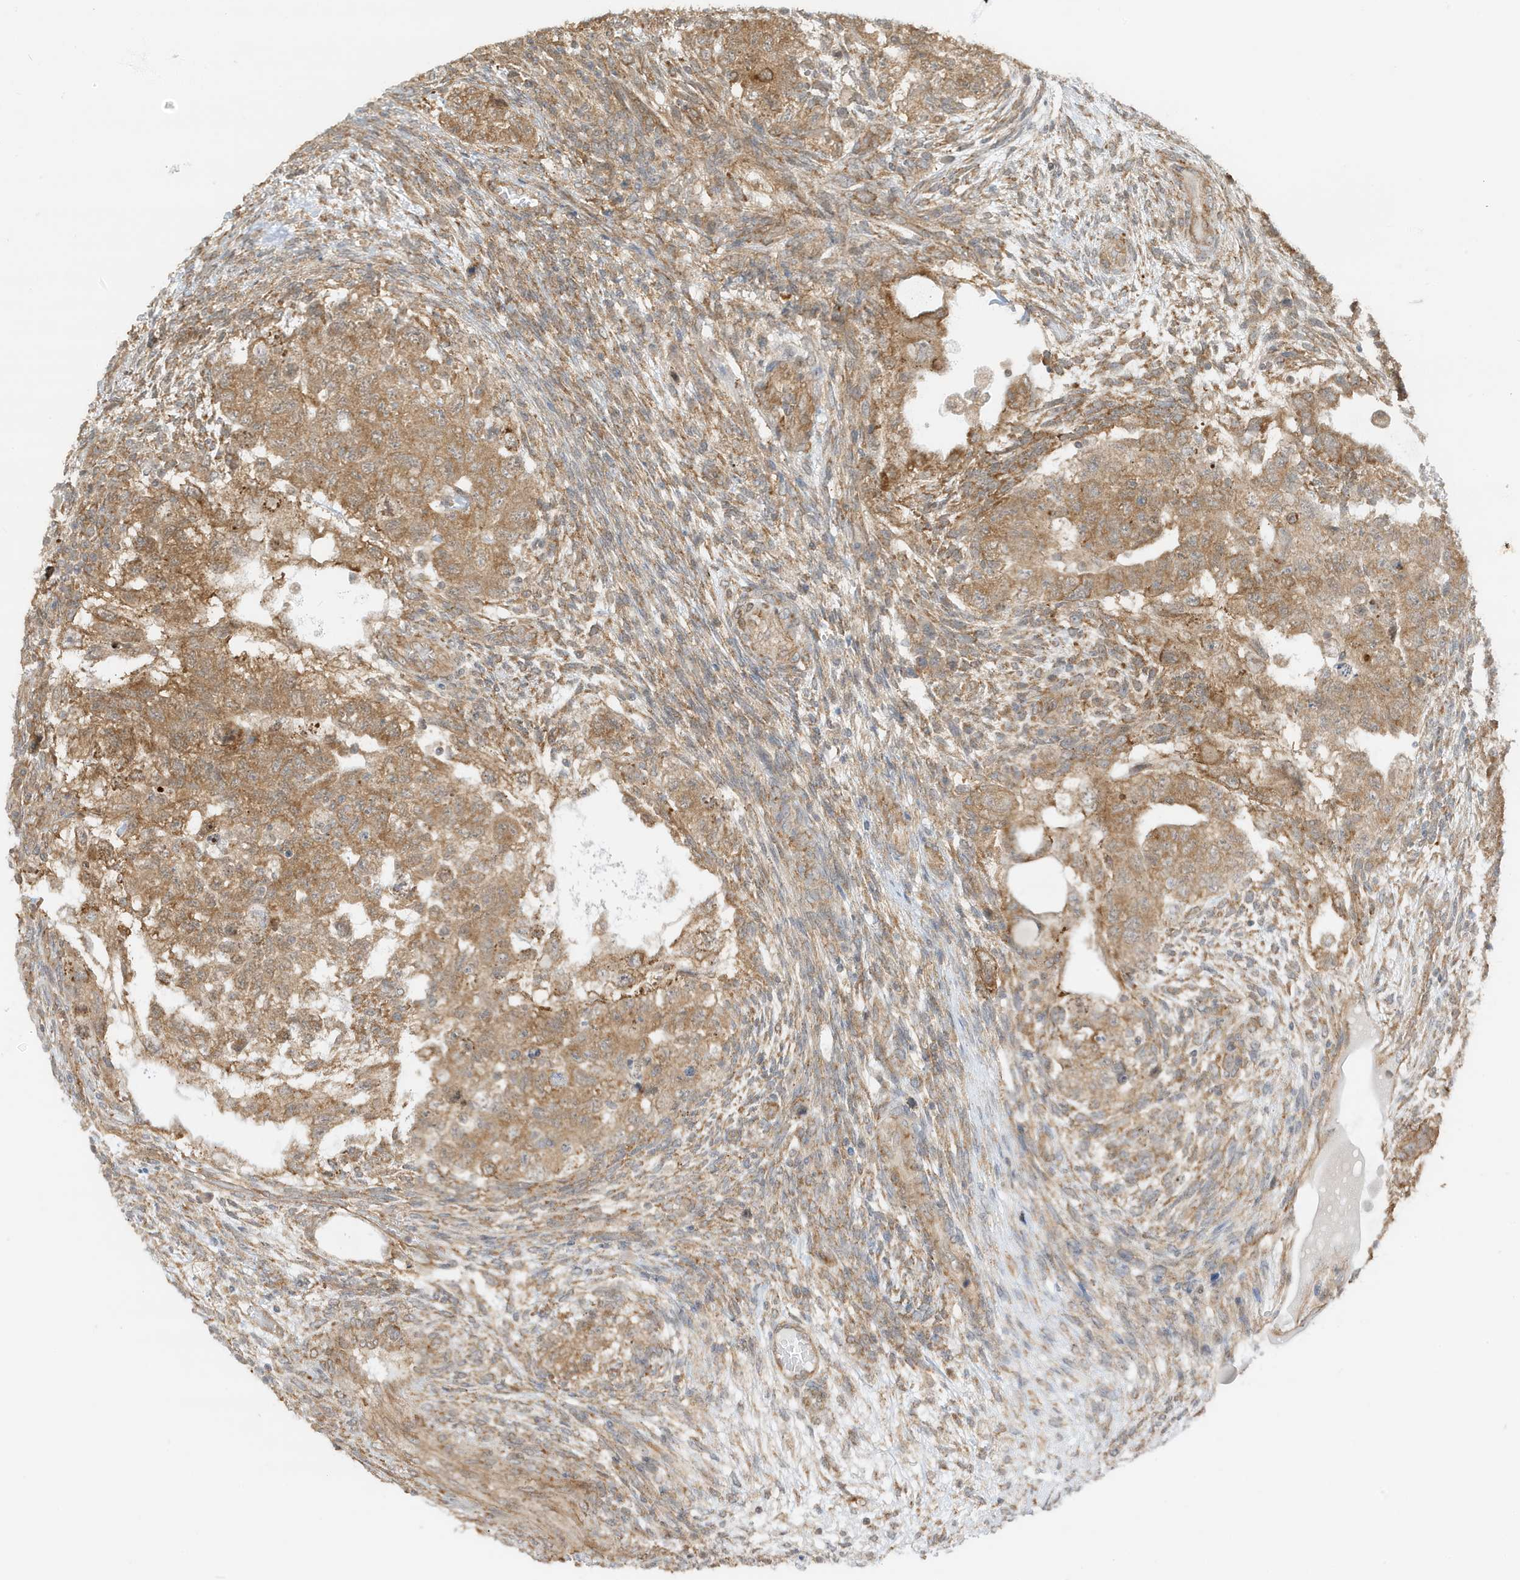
{"staining": {"intensity": "moderate", "quantity": ">75%", "location": "cytoplasmic/membranous"}, "tissue": "testis cancer", "cell_type": "Tumor cells", "image_type": "cancer", "snomed": [{"axis": "morphology", "description": "Carcinoma, Embryonal, NOS"}, {"axis": "topography", "description": "Testis"}], "caption": "A brown stain shows moderate cytoplasmic/membranous staining of a protein in human testis cancer tumor cells.", "gene": "UBAP2L", "patient": {"sex": "male", "age": 36}}